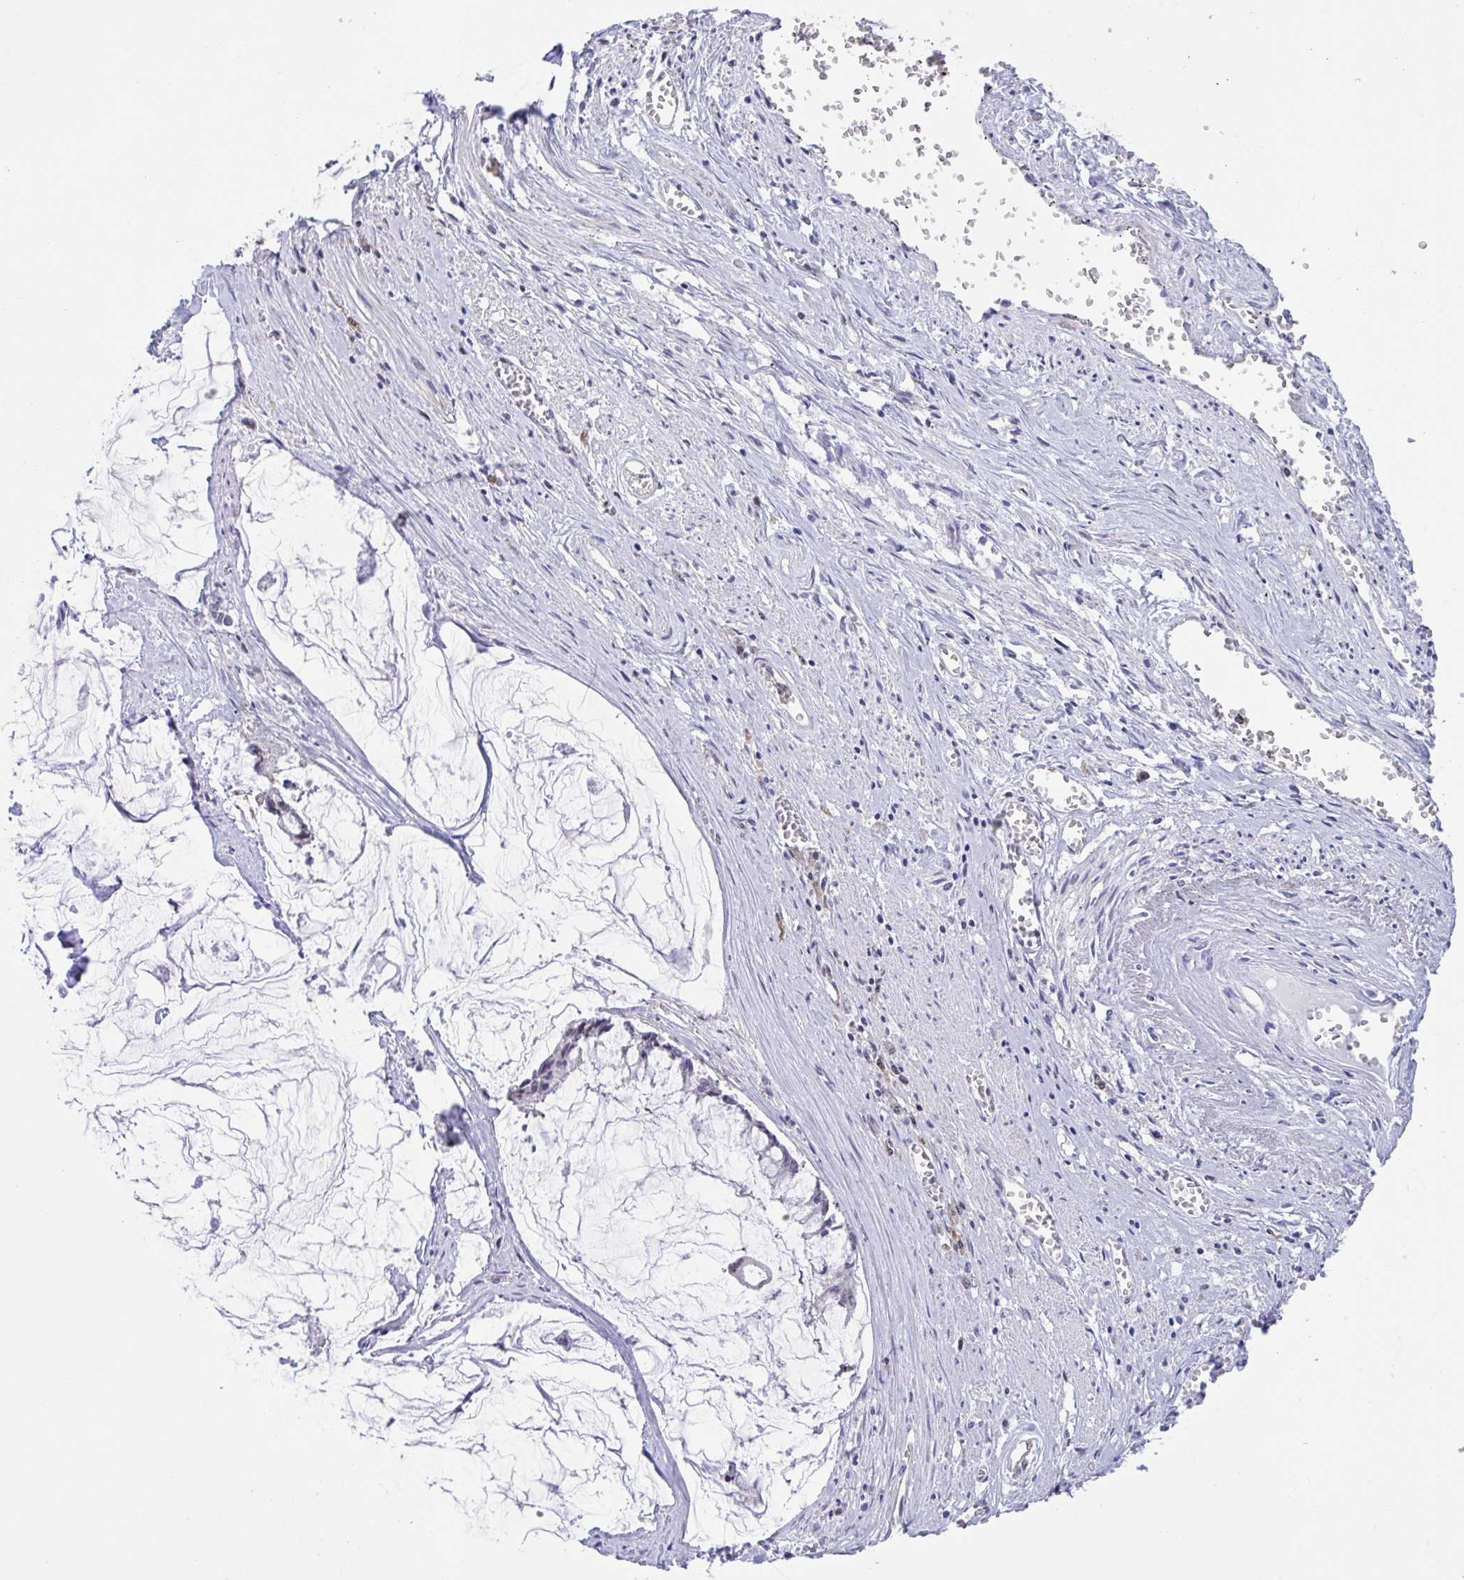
{"staining": {"intensity": "negative", "quantity": "none", "location": "none"}, "tissue": "ovarian cancer", "cell_type": "Tumor cells", "image_type": "cancer", "snomed": [{"axis": "morphology", "description": "Cystadenocarcinoma, mucinous, NOS"}, {"axis": "topography", "description": "Ovary"}], "caption": "Immunohistochemical staining of mucinous cystadenocarcinoma (ovarian) demonstrates no significant expression in tumor cells.", "gene": "ZNF444", "patient": {"sex": "female", "age": 90}}